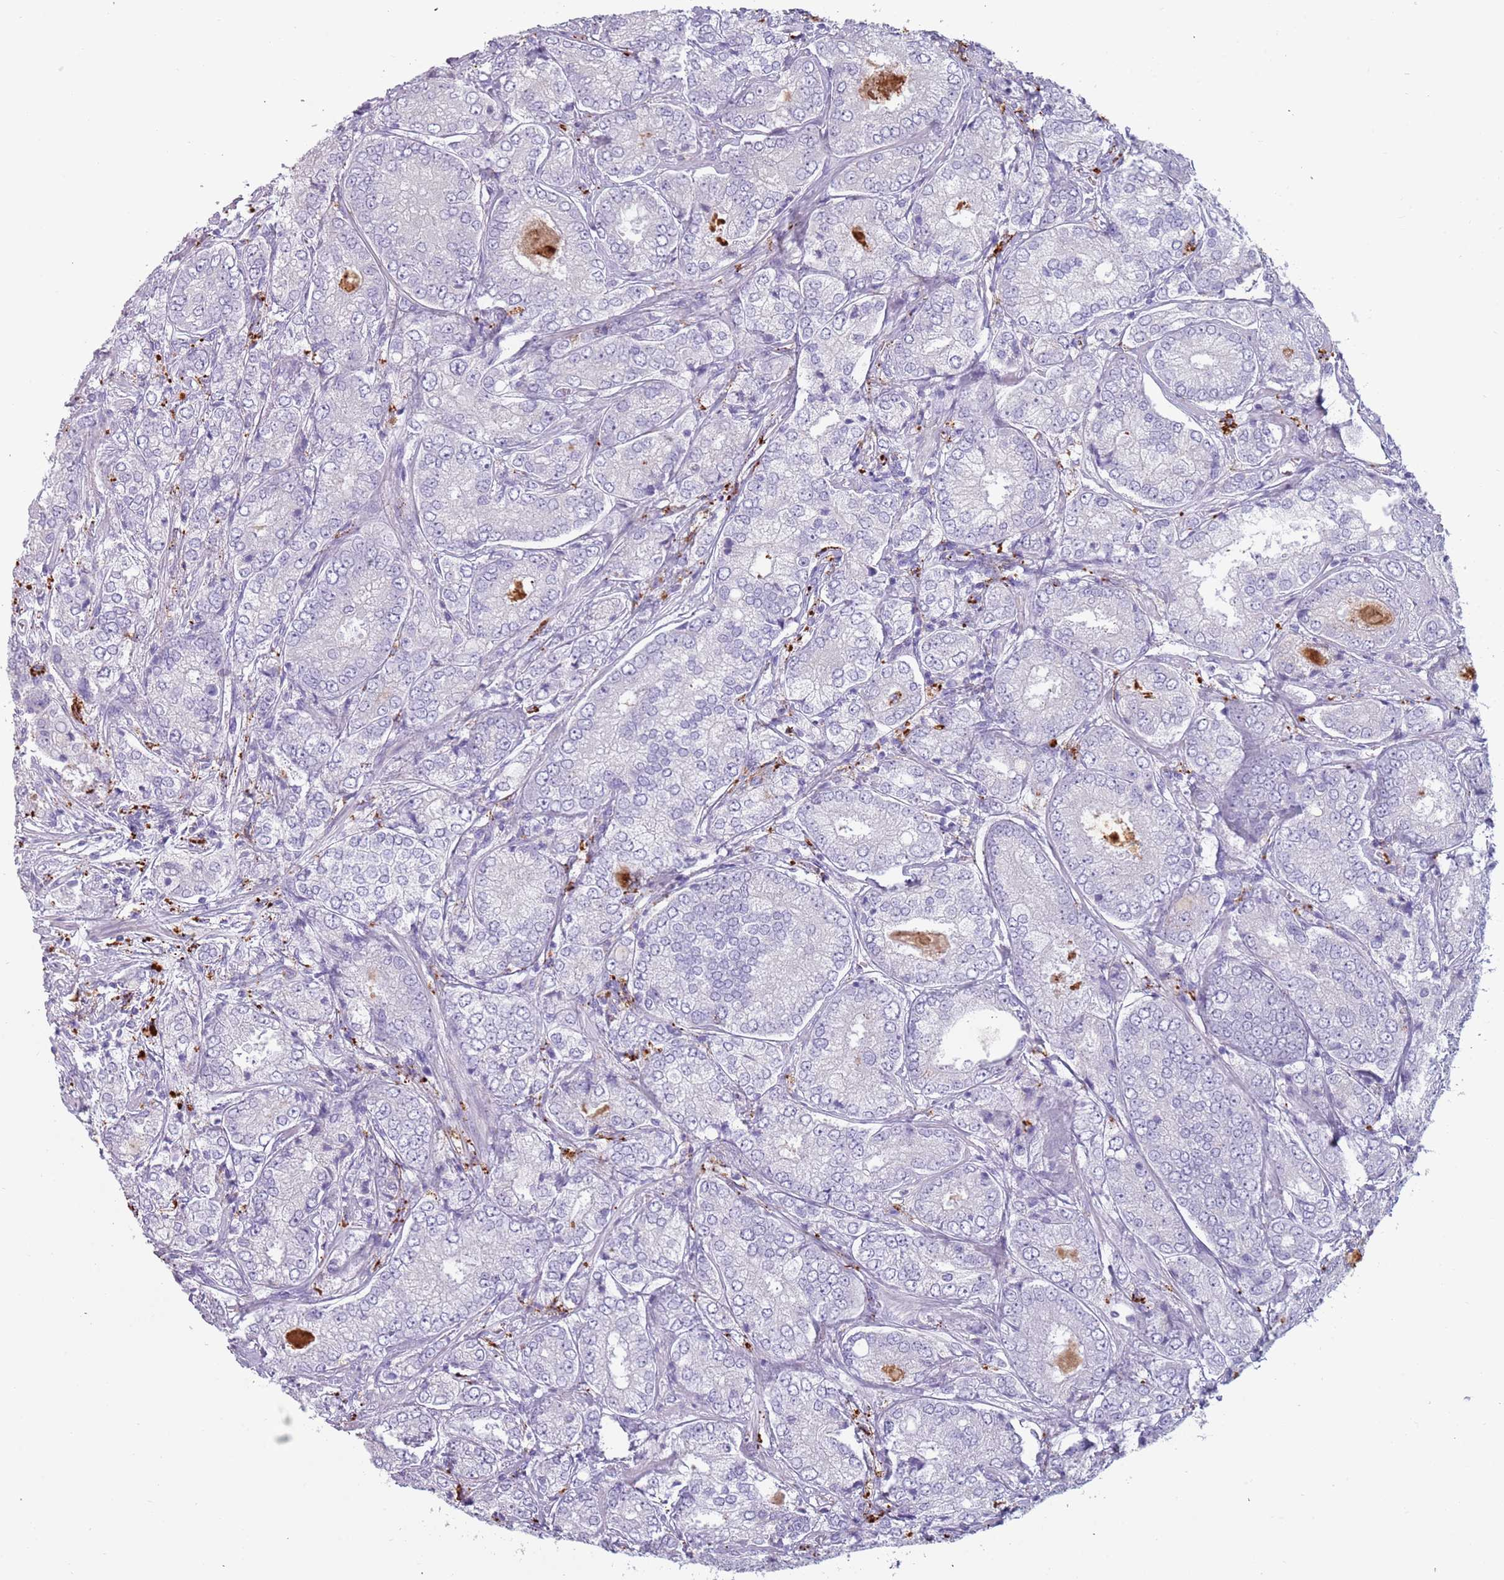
{"staining": {"intensity": "negative", "quantity": "none", "location": "none"}, "tissue": "prostate cancer", "cell_type": "Tumor cells", "image_type": "cancer", "snomed": [{"axis": "morphology", "description": "Adenocarcinoma, High grade"}, {"axis": "topography", "description": "Prostate"}], "caption": "Photomicrograph shows no significant protein expression in tumor cells of prostate cancer.", "gene": "NWD2", "patient": {"sex": "male", "age": 63}}